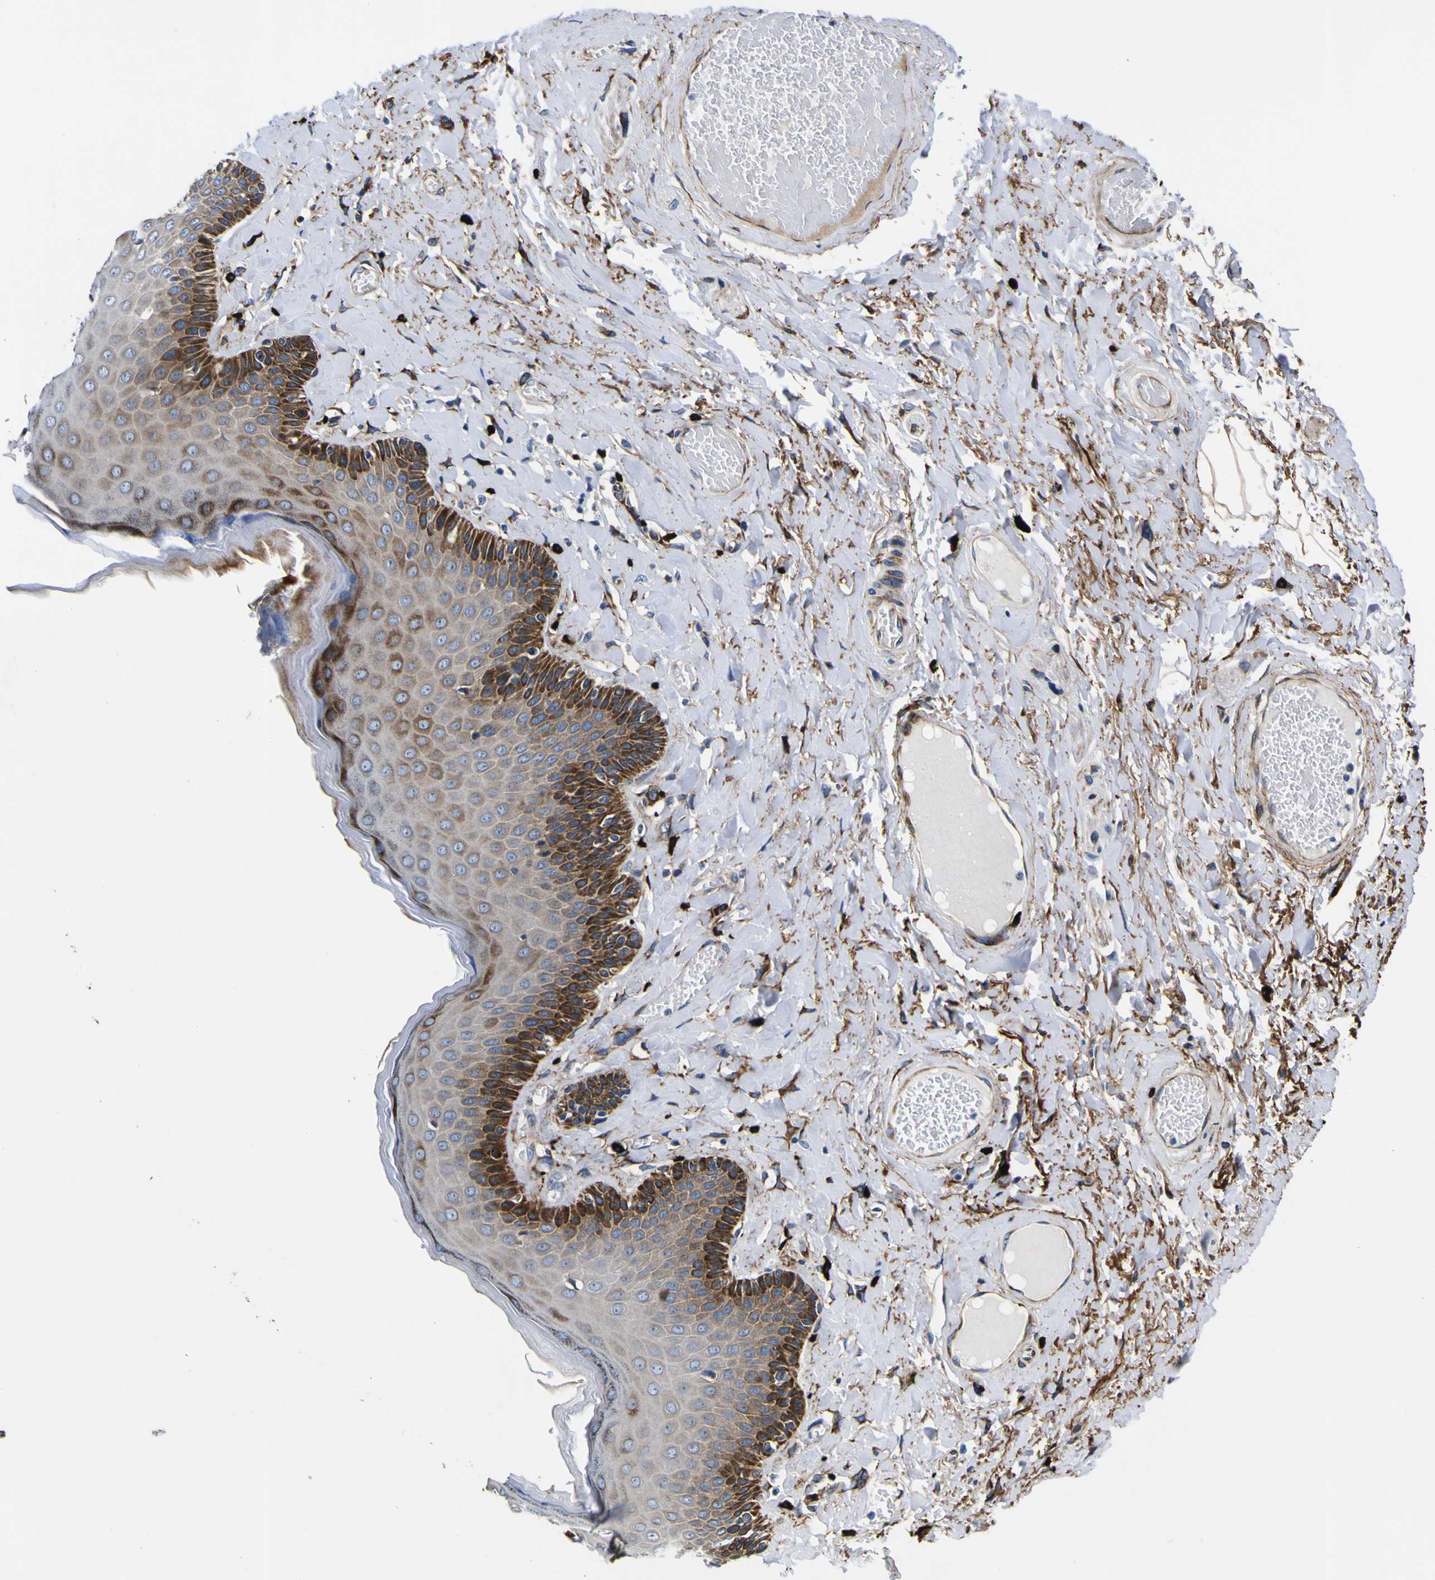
{"staining": {"intensity": "strong", "quantity": "25%-75%", "location": "cytoplasmic/membranous"}, "tissue": "skin", "cell_type": "Epidermal cells", "image_type": "normal", "snomed": [{"axis": "morphology", "description": "Normal tissue, NOS"}, {"axis": "topography", "description": "Anal"}], "caption": "Protein analysis of unremarkable skin demonstrates strong cytoplasmic/membranous staining in approximately 25%-75% of epidermal cells.", "gene": "SCD", "patient": {"sex": "male", "age": 69}}